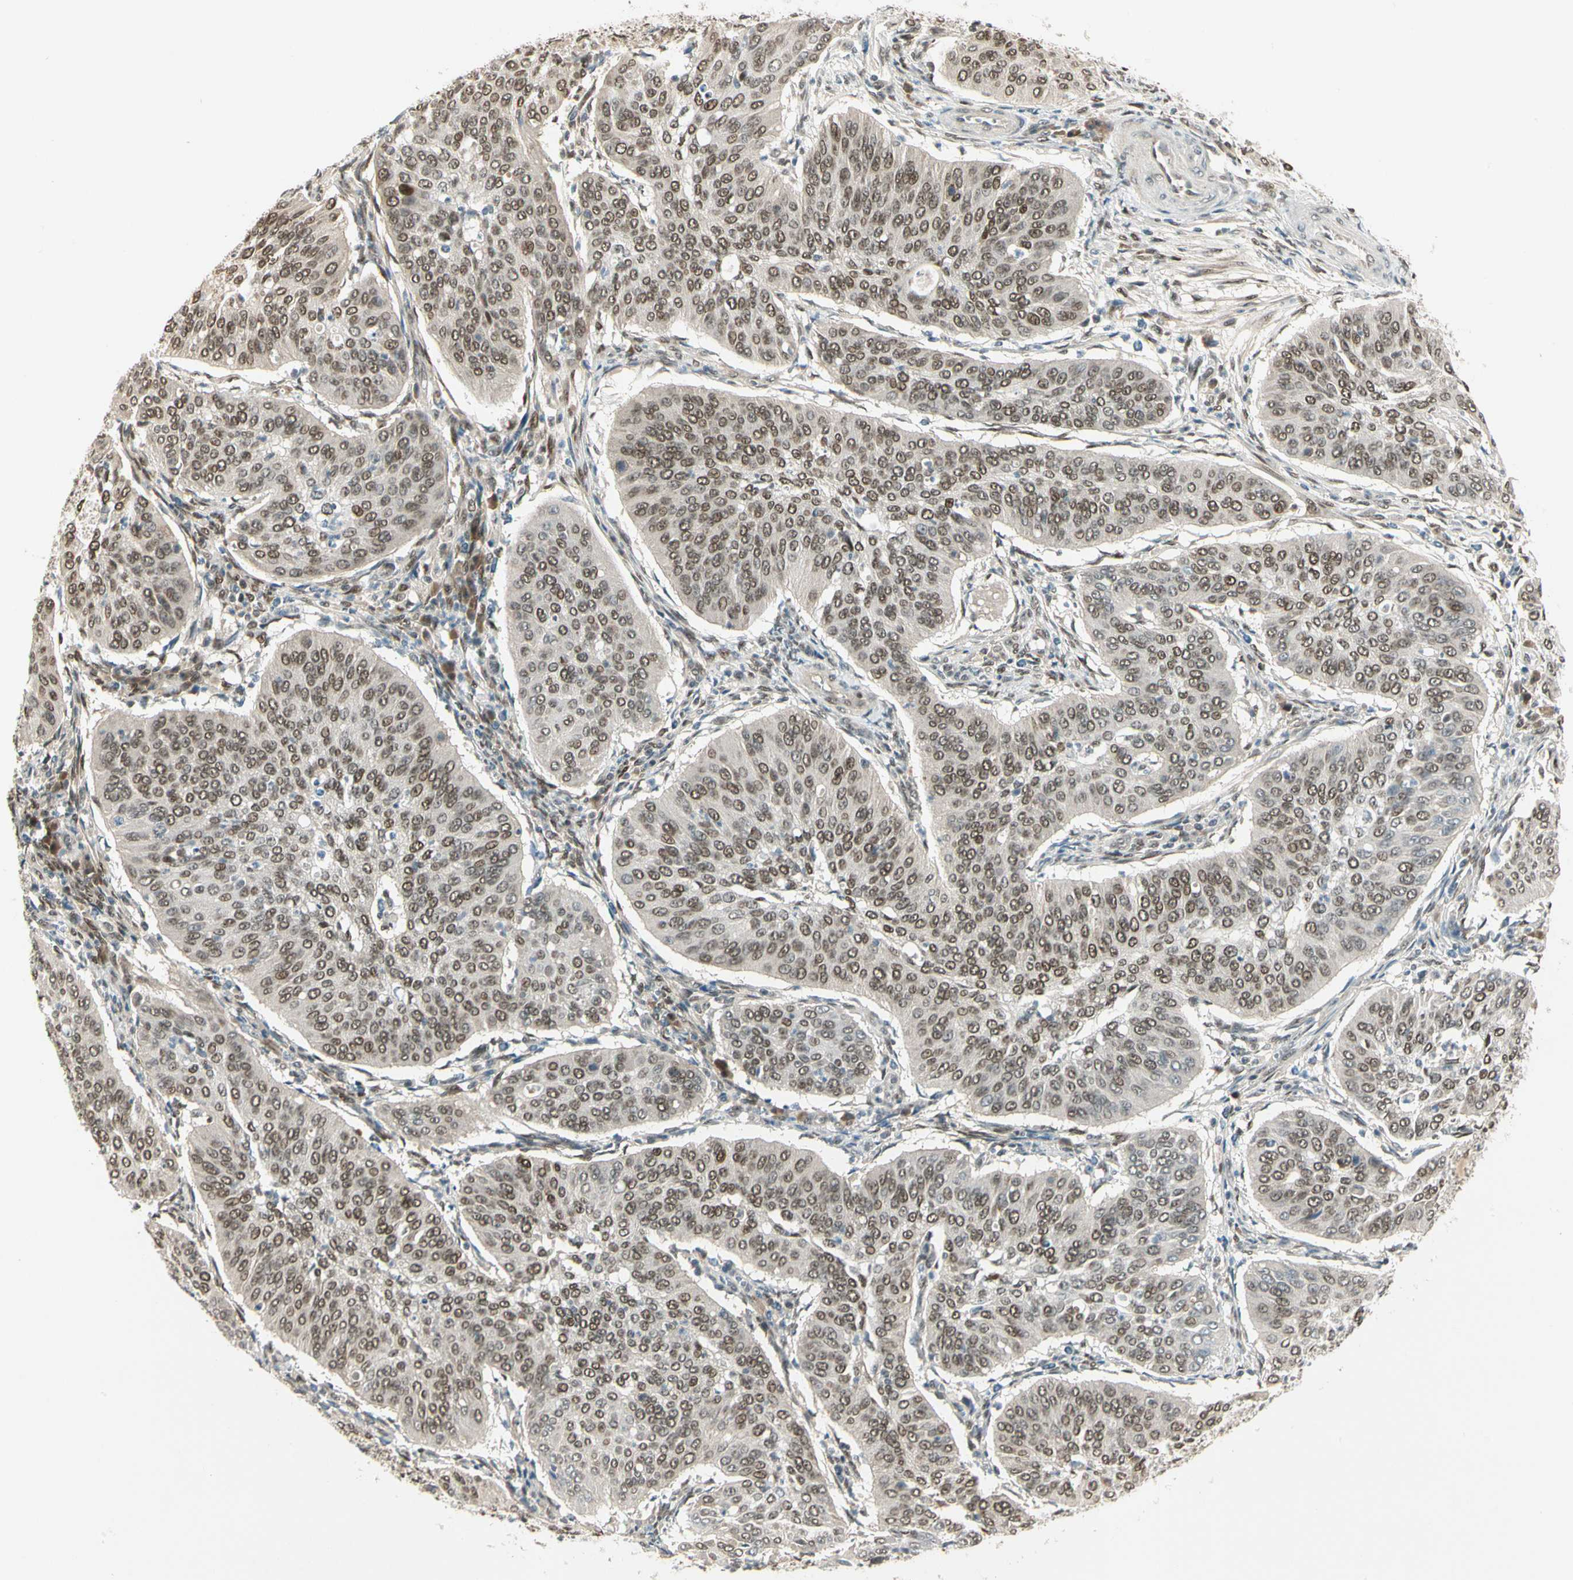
{"staining": {"intensity": "moderate", "quantity": ">75%", "location": "nuclear"}, "tissue": "cervical cancer", "cell_type": "Tumor cells", "image_type": "cancer", "snomed": [{"axis": "morphology", "description": "Normal tissue, NOS"}, {"axis": "morphology", "description": "Squamous cell carcinoma, NOS"}, {"axis": "topography", "description": "Cervix"}], "caption": "Immunohistochemical staining of cervical cancer (squamous cell carcinoma) reveals moderate nuclear protein expression in approximately >75% of tumor cells.", "gene": "GTF3A", "patient": {"sex": "female", "age": 39}}